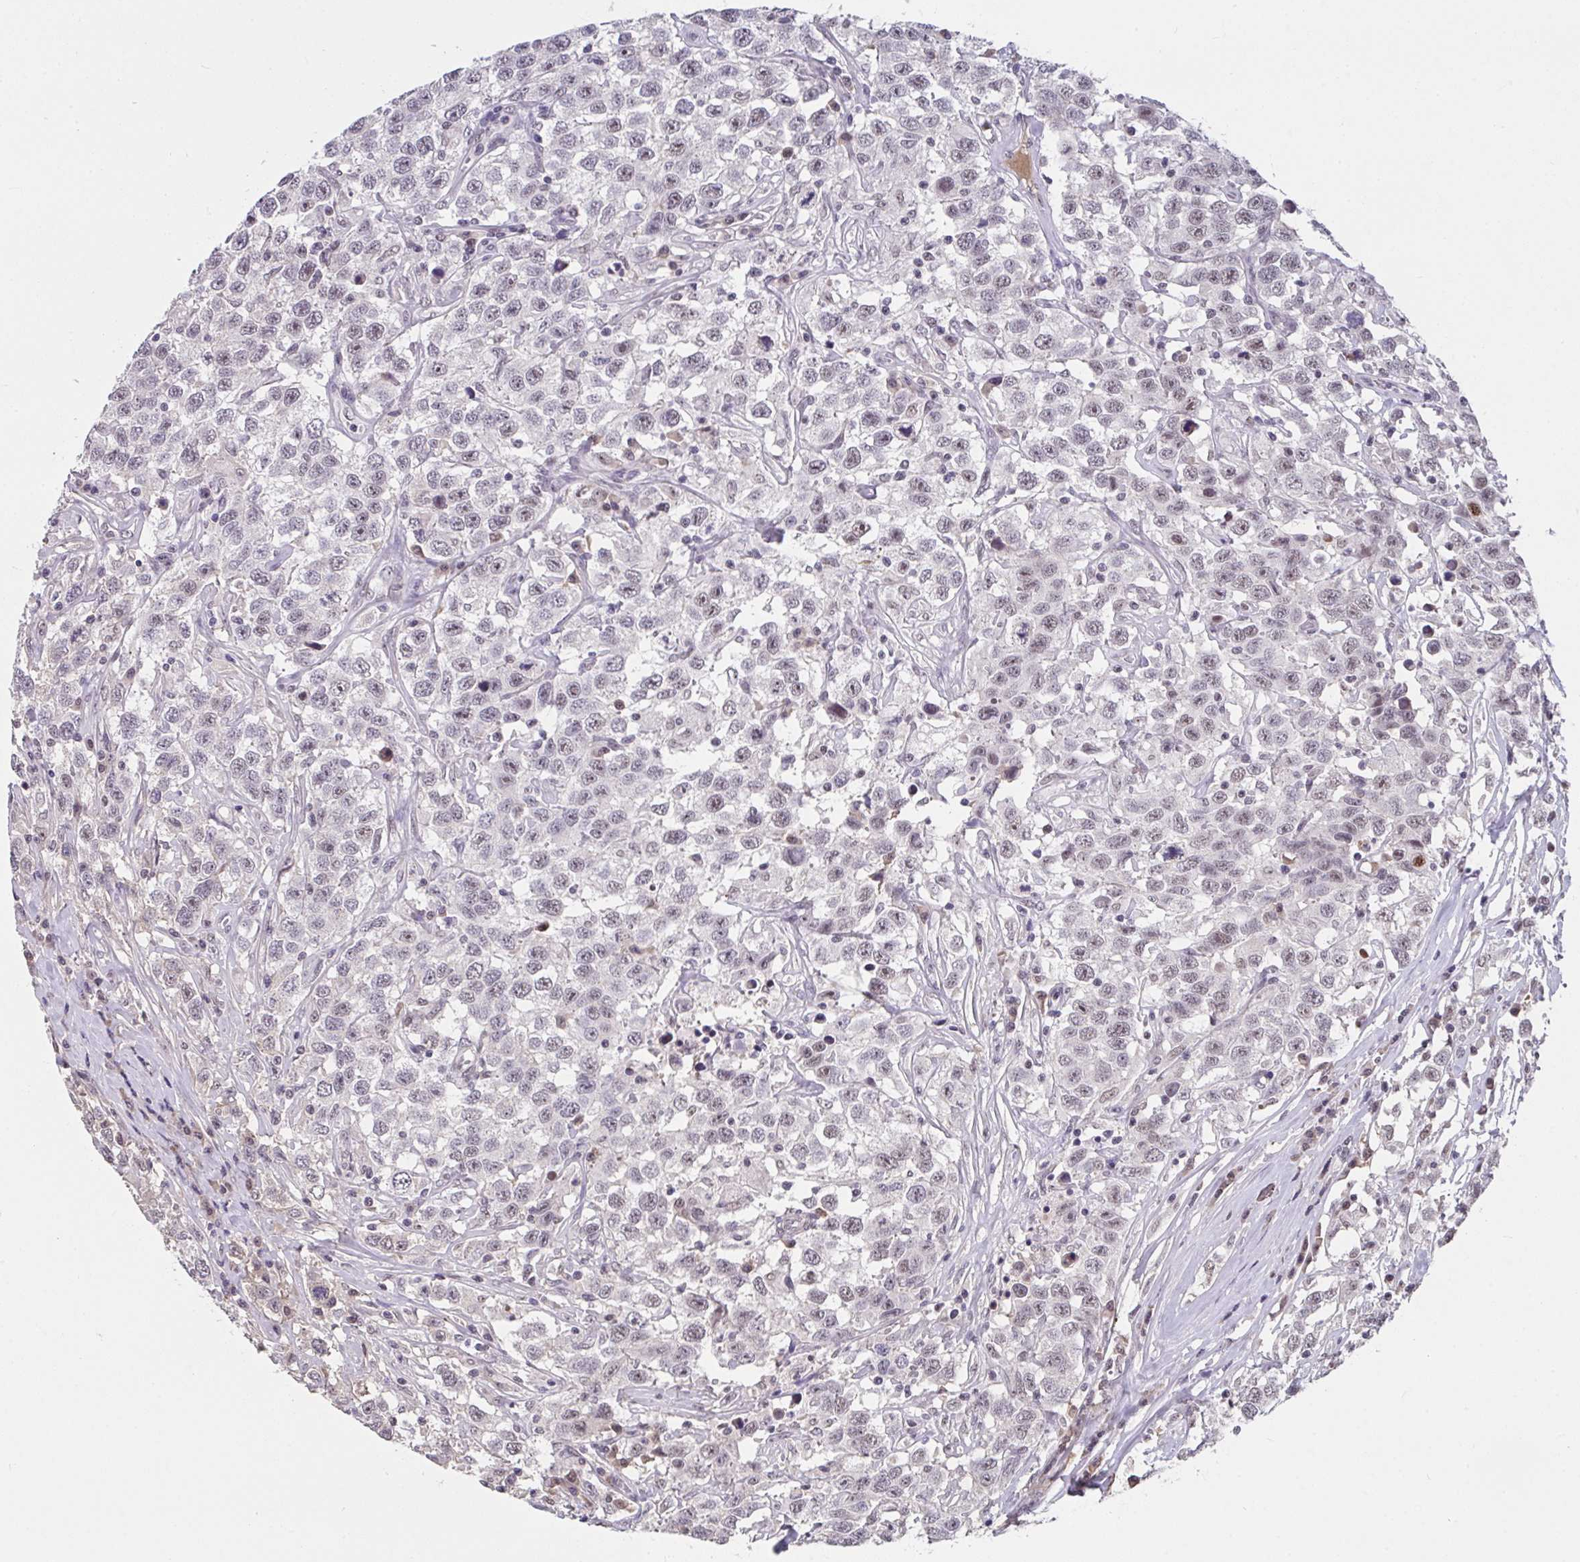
{"staining": {"intensity": "weak", "quantity": "<25%", "location": "nuclear"}, "tissue": "testis cancer", "cell_type": "Tumor cells", "image_type": "cancer", "snomed": [{"axis": "morphology", "description": "Seminoma, NOS"}, {"axis": "topography", "description": "Testis"}], "caption": "A photomicrograph of testis cancer stained for a protein demonstrates no brown staining in tumor cells.", "gene": "RBBP6", "patient": {"sex": "male", "age": 41}}